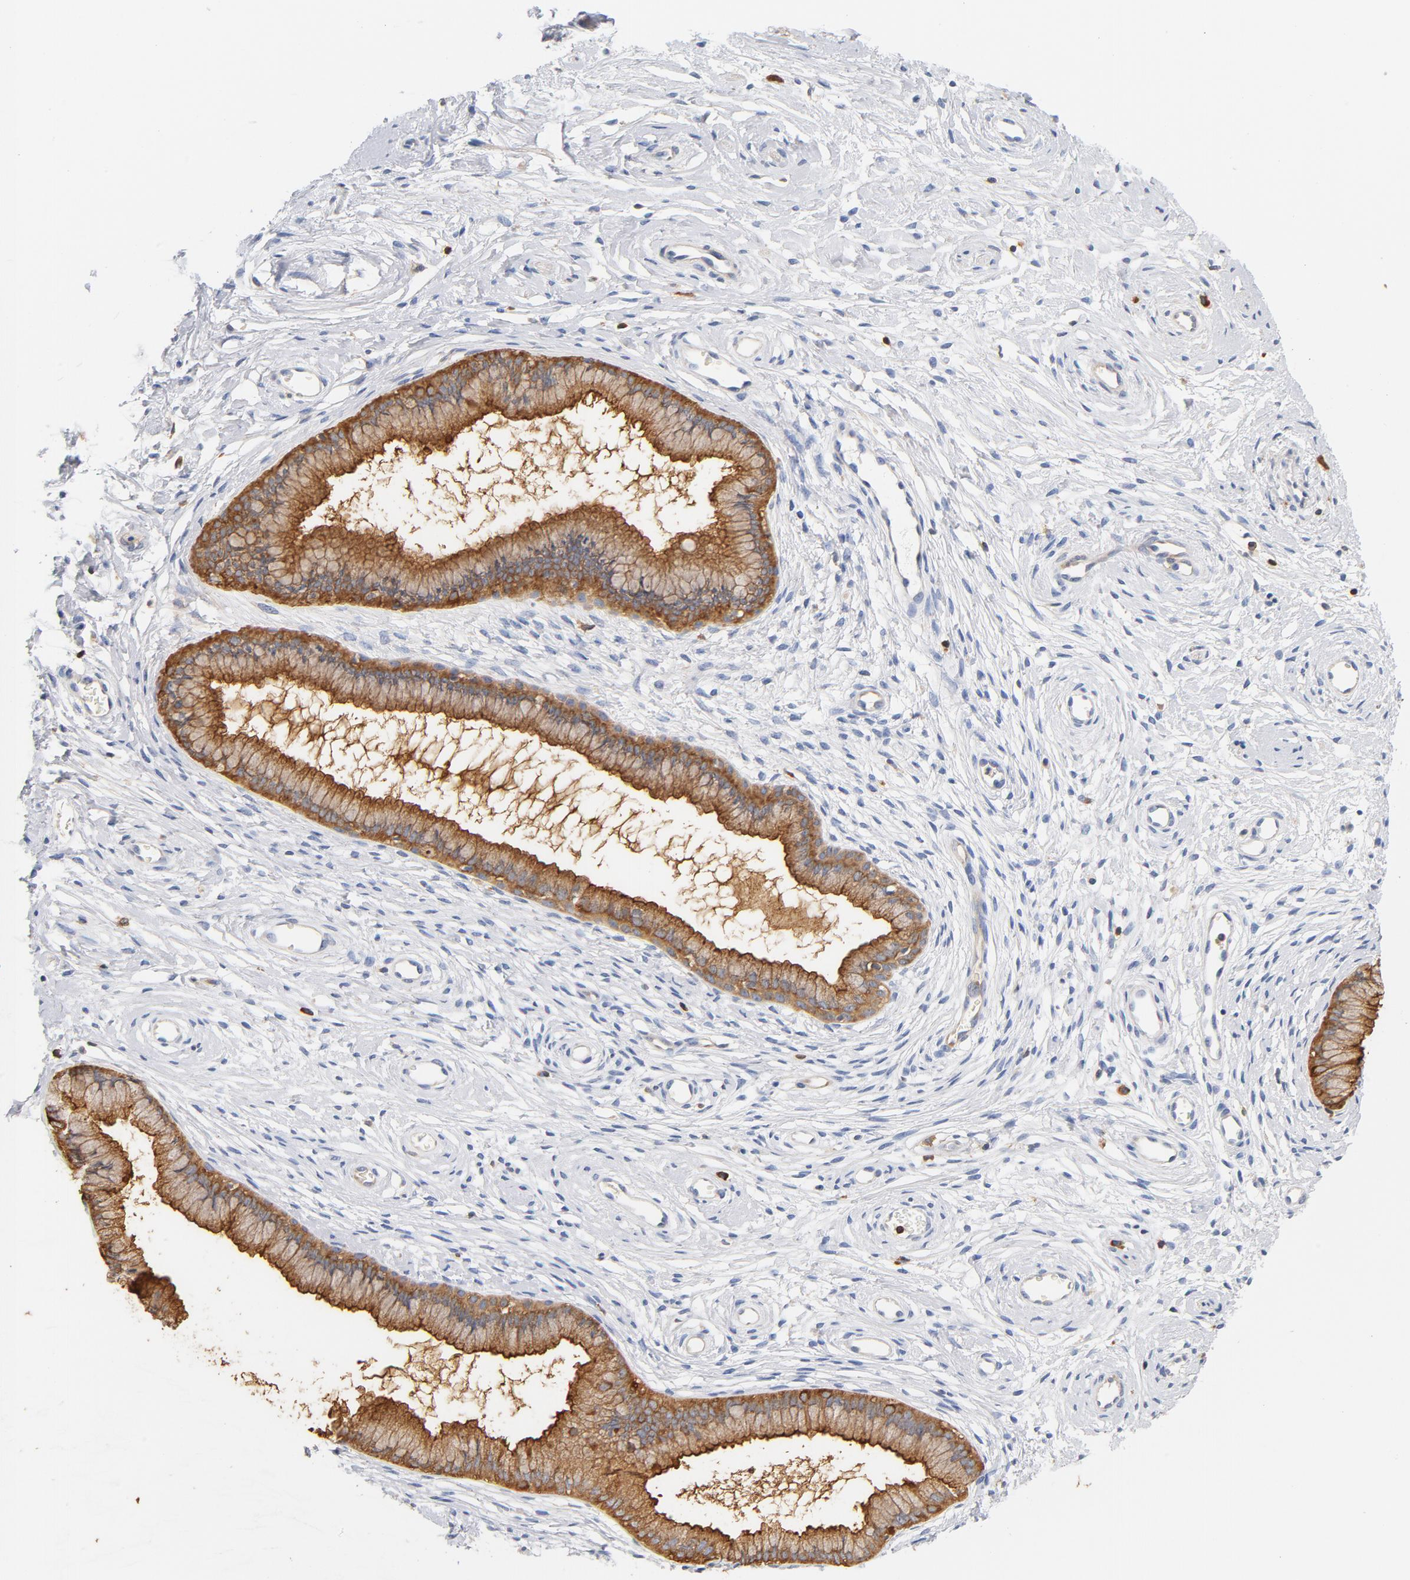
{"staining": {"intensity": "moderate", "quantity": ">75%", "location": "cytoplasmic/membranous"}, "tissue": "cervix", "cell_type": "Glandular cells", "image_type": "normal", "snomed": [{"axis": "morphology", "description": "Normal tissue, NOS"}, {"axis": "topography", "description": "Cervix"}], "caption": "A brown stain labels moderate cytoplasmic/membranous expression of a protein in glandular cells of benign human cervix.", "gene": "EZR", "patient": {"sex": "female", "age": 39}}